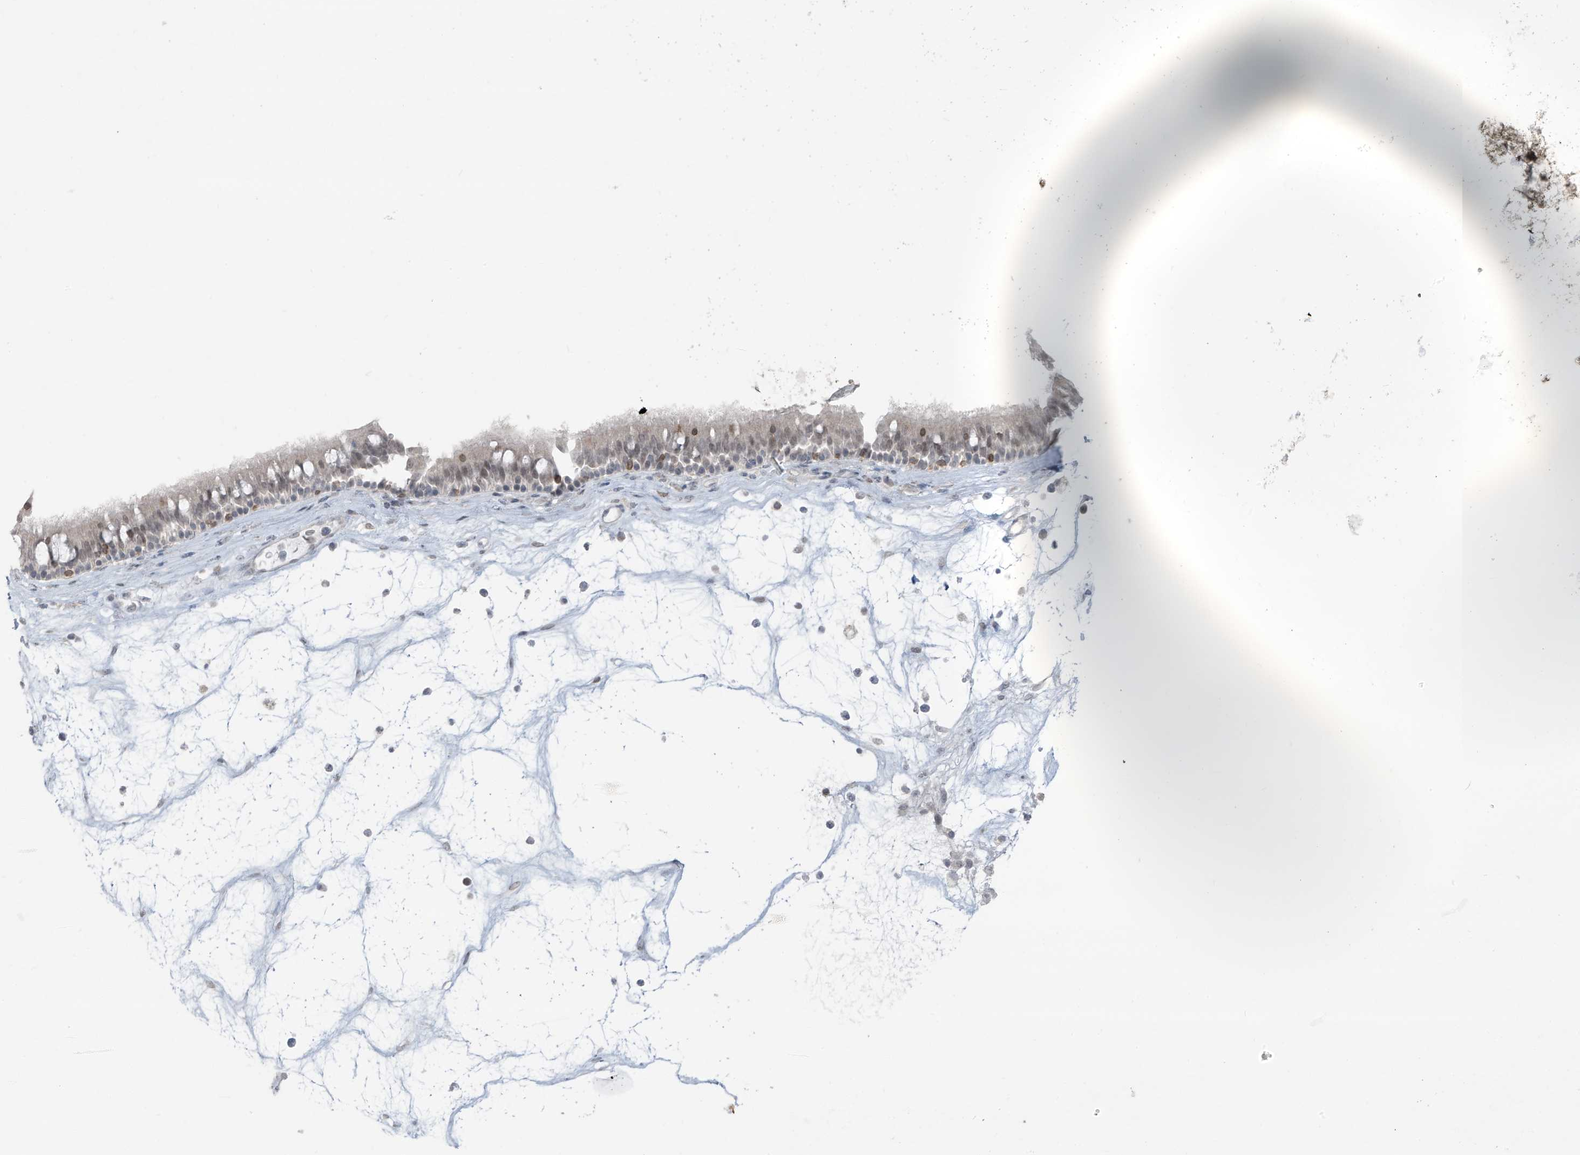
{"staining": {"intensity": "moderate", "quantity": ">75%", "location": "nuclear"}, "tissue": "nasopharynx", "cell_type": "Respiratory epithelial cells", "image_type": "normal", "snomed": [{"axis": "morphology", "description": "Normal tissue, NOS"}, {"axis": "morphology", "description": "Inflammation, NOS"}, {"axis": "morphology", "description": "Malignant melanoma, Metastatic site"}, {"axis": "topography", "description": "Nasopharynx"}], "caption": "Approximately >75% of respiratory epithelial cells in unremarkable human nasopharynx reveal moderate nuclear protein expression as visualized by brown immunohistochemical staining.", "gene": "PRDM6", "patient": {"sex": "male", "age": 70}}